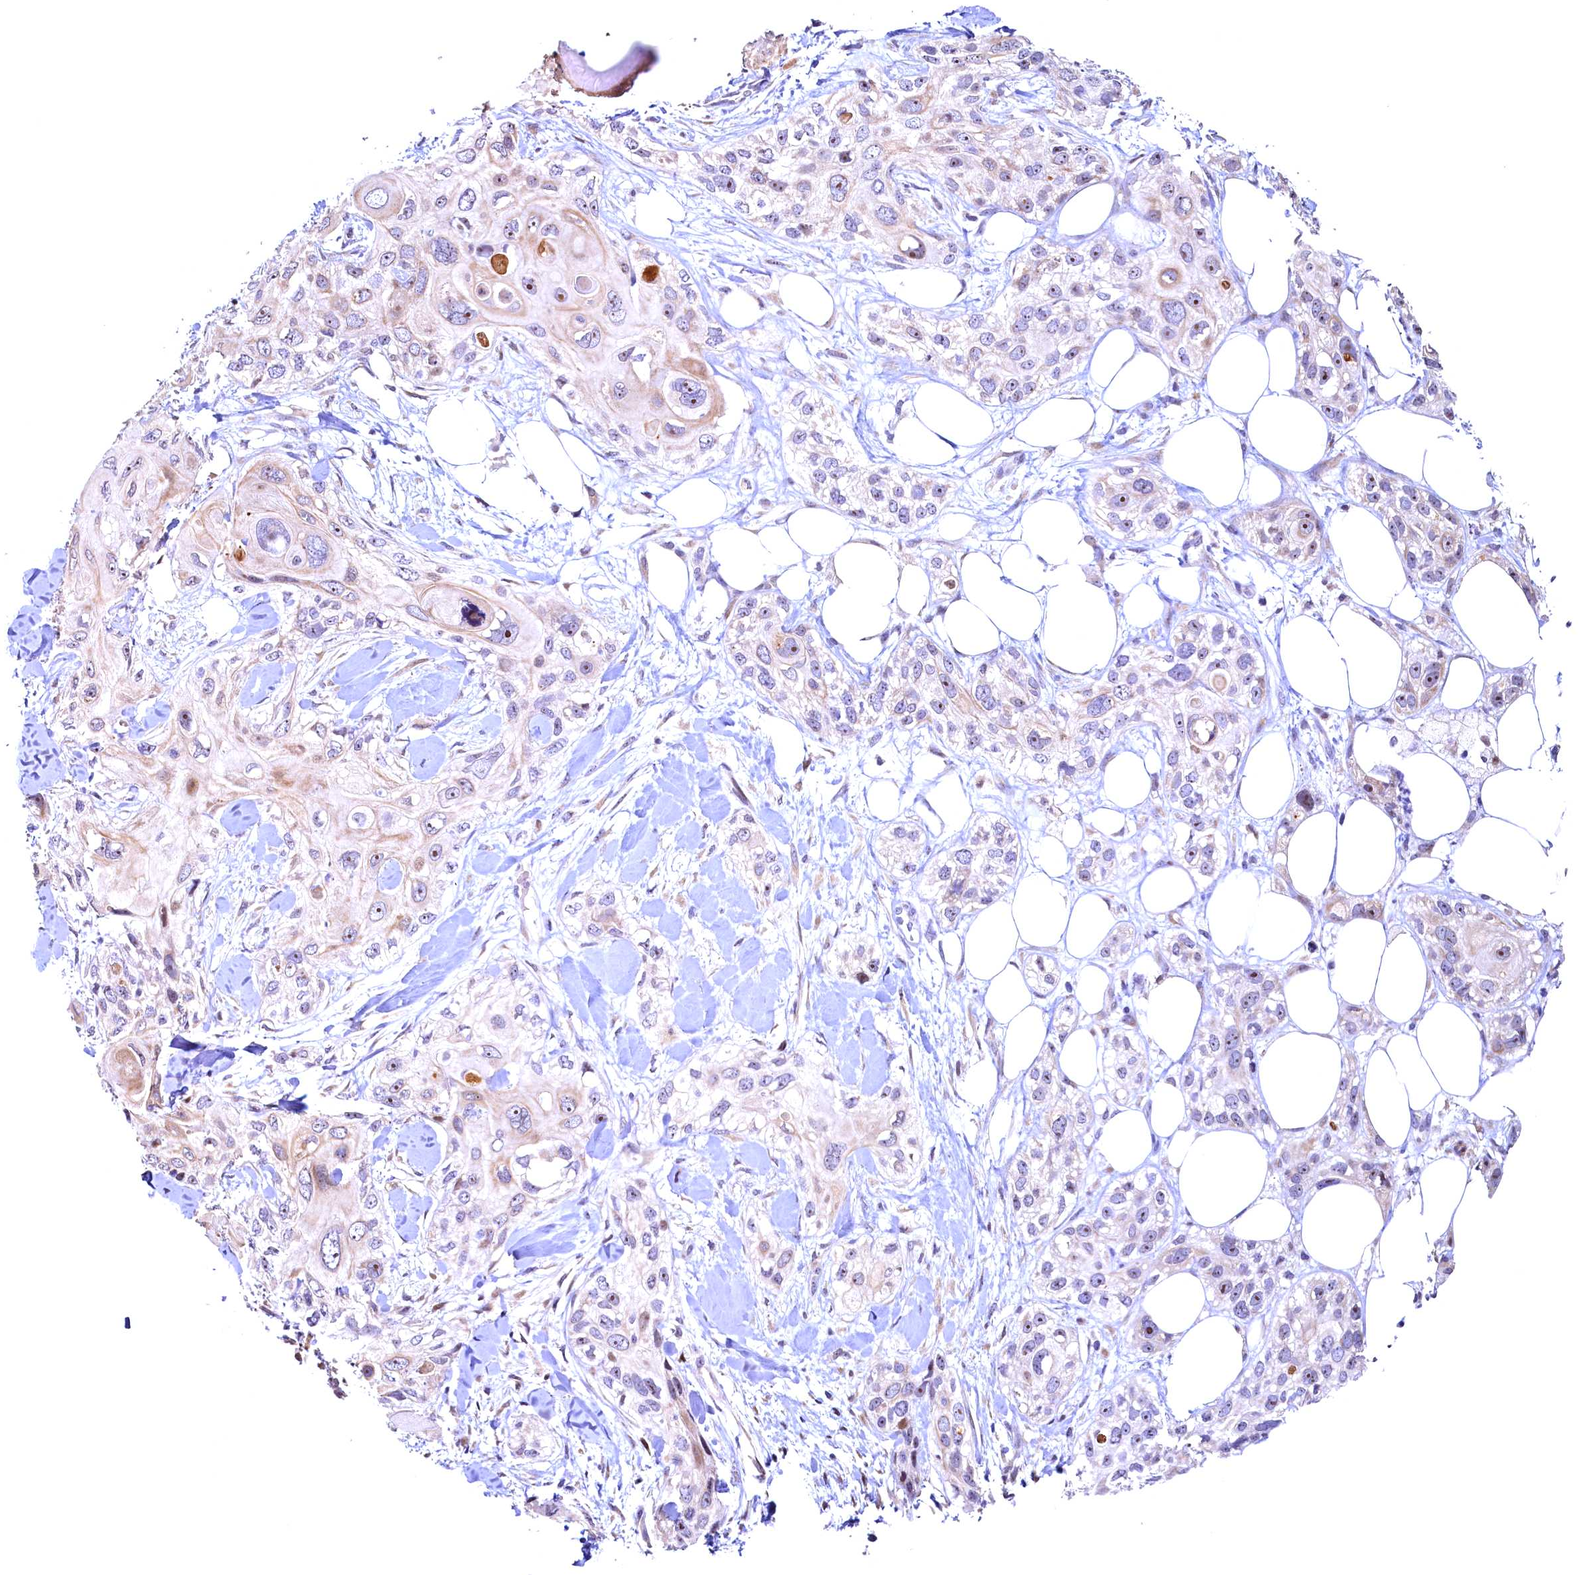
{"staining": {"intensity": "negative", "quantity": "none", "location": "none"}, "tissue": "skin cancer", "cell_type": "Tumor cells", "image_type": "cancer", "snomed": [{"axis": "morphology", "description": "Normal tissue, NOS"}, {"axis": "morphology", "description": "Squamous cell carcinoma, NOS"}, {"axis": "topography", "description": "Skin"}], "caption": "An image of skin cancer (squamous cell carcinoma) stained for a protein reveals no brown staining in tumor cells.", "gene": "LATS2", "patient": {"sex": "male", "age": 72}}